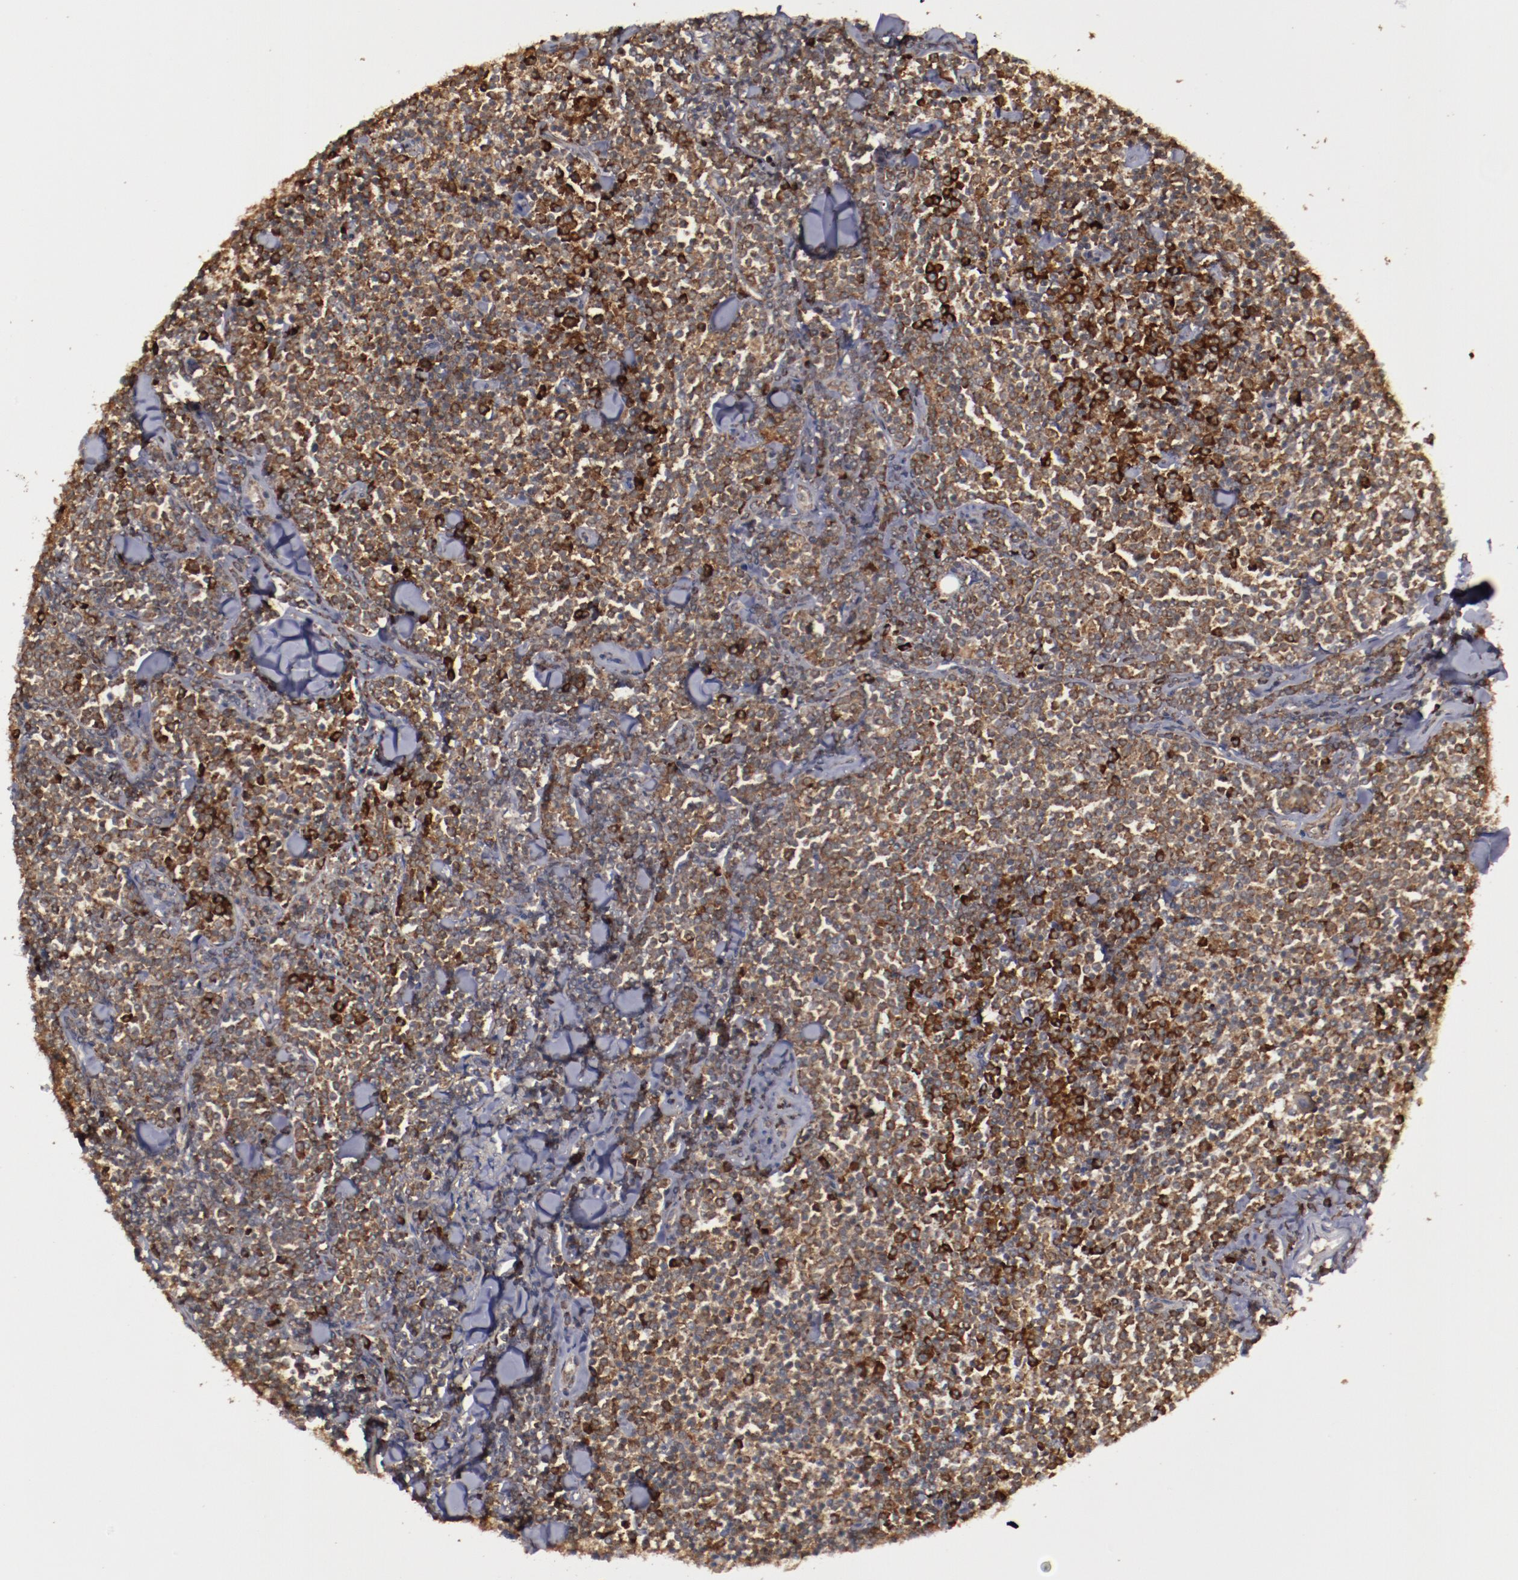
{"staining": {"intensity": "strong", "quantity": ">75%", "location": "cytoplasmic/membranous"}, "tissue": "lymphoma", "cell_type": "Tumor cells", "image_type": "cancer", "snomed": [{"axis": "morphology", "description": "Malignant lymphoma, non-Hodgkin's type, Low grade"}, {"axis": "topography", "description": "Soft tissue"}], "caption": "The image displays staining of low-grade malignant lymphoma, non-Hodgkin's type, revealing strong cytoplasmic/membranous protein staining (brown color) within tumor cells.", "gene": "RPS4Y1", "patient": {"sex": "male", "age": 92}}